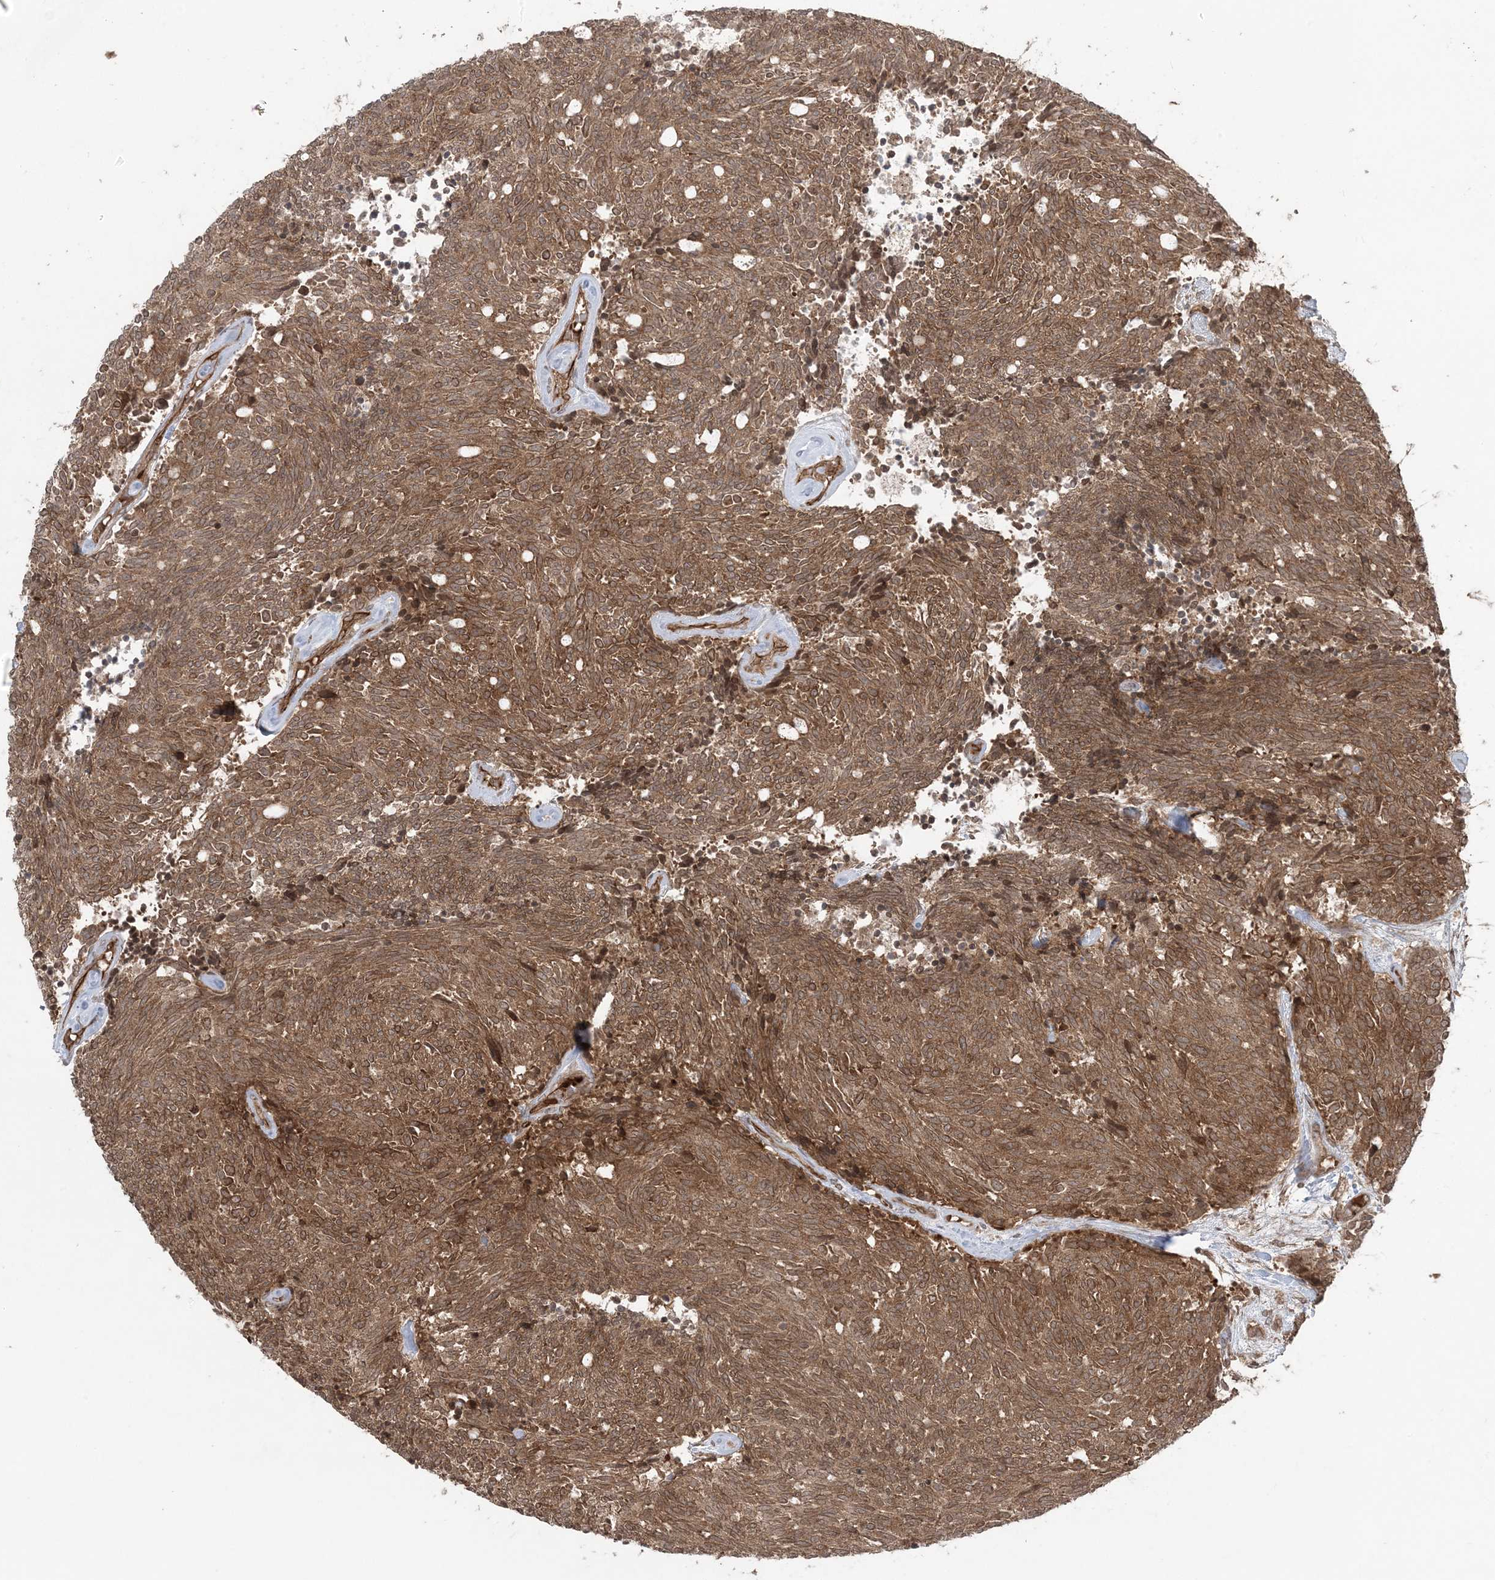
{"staining": {"intensity": "moderate", "quantity": ">75%", "location": "cytoplasmic/membranous"}, "tissue": "carcinoid", "cell_type": "Tumor cells", "image_type": "cancer", "snomed": [{"axis": "morphology", "description": "Carcinoid, malignant, NOS"}, {"axis": "topography", "description": "Pancreas"}], "caption": "Human malignant carcinoid stained for a protein (brown) demonstrates moderate cytoplasmic/membranous positive expression in about >75% of tumor cells.", "gene": "DDX19B", "patient": {"sex": "female", "age": 54}}